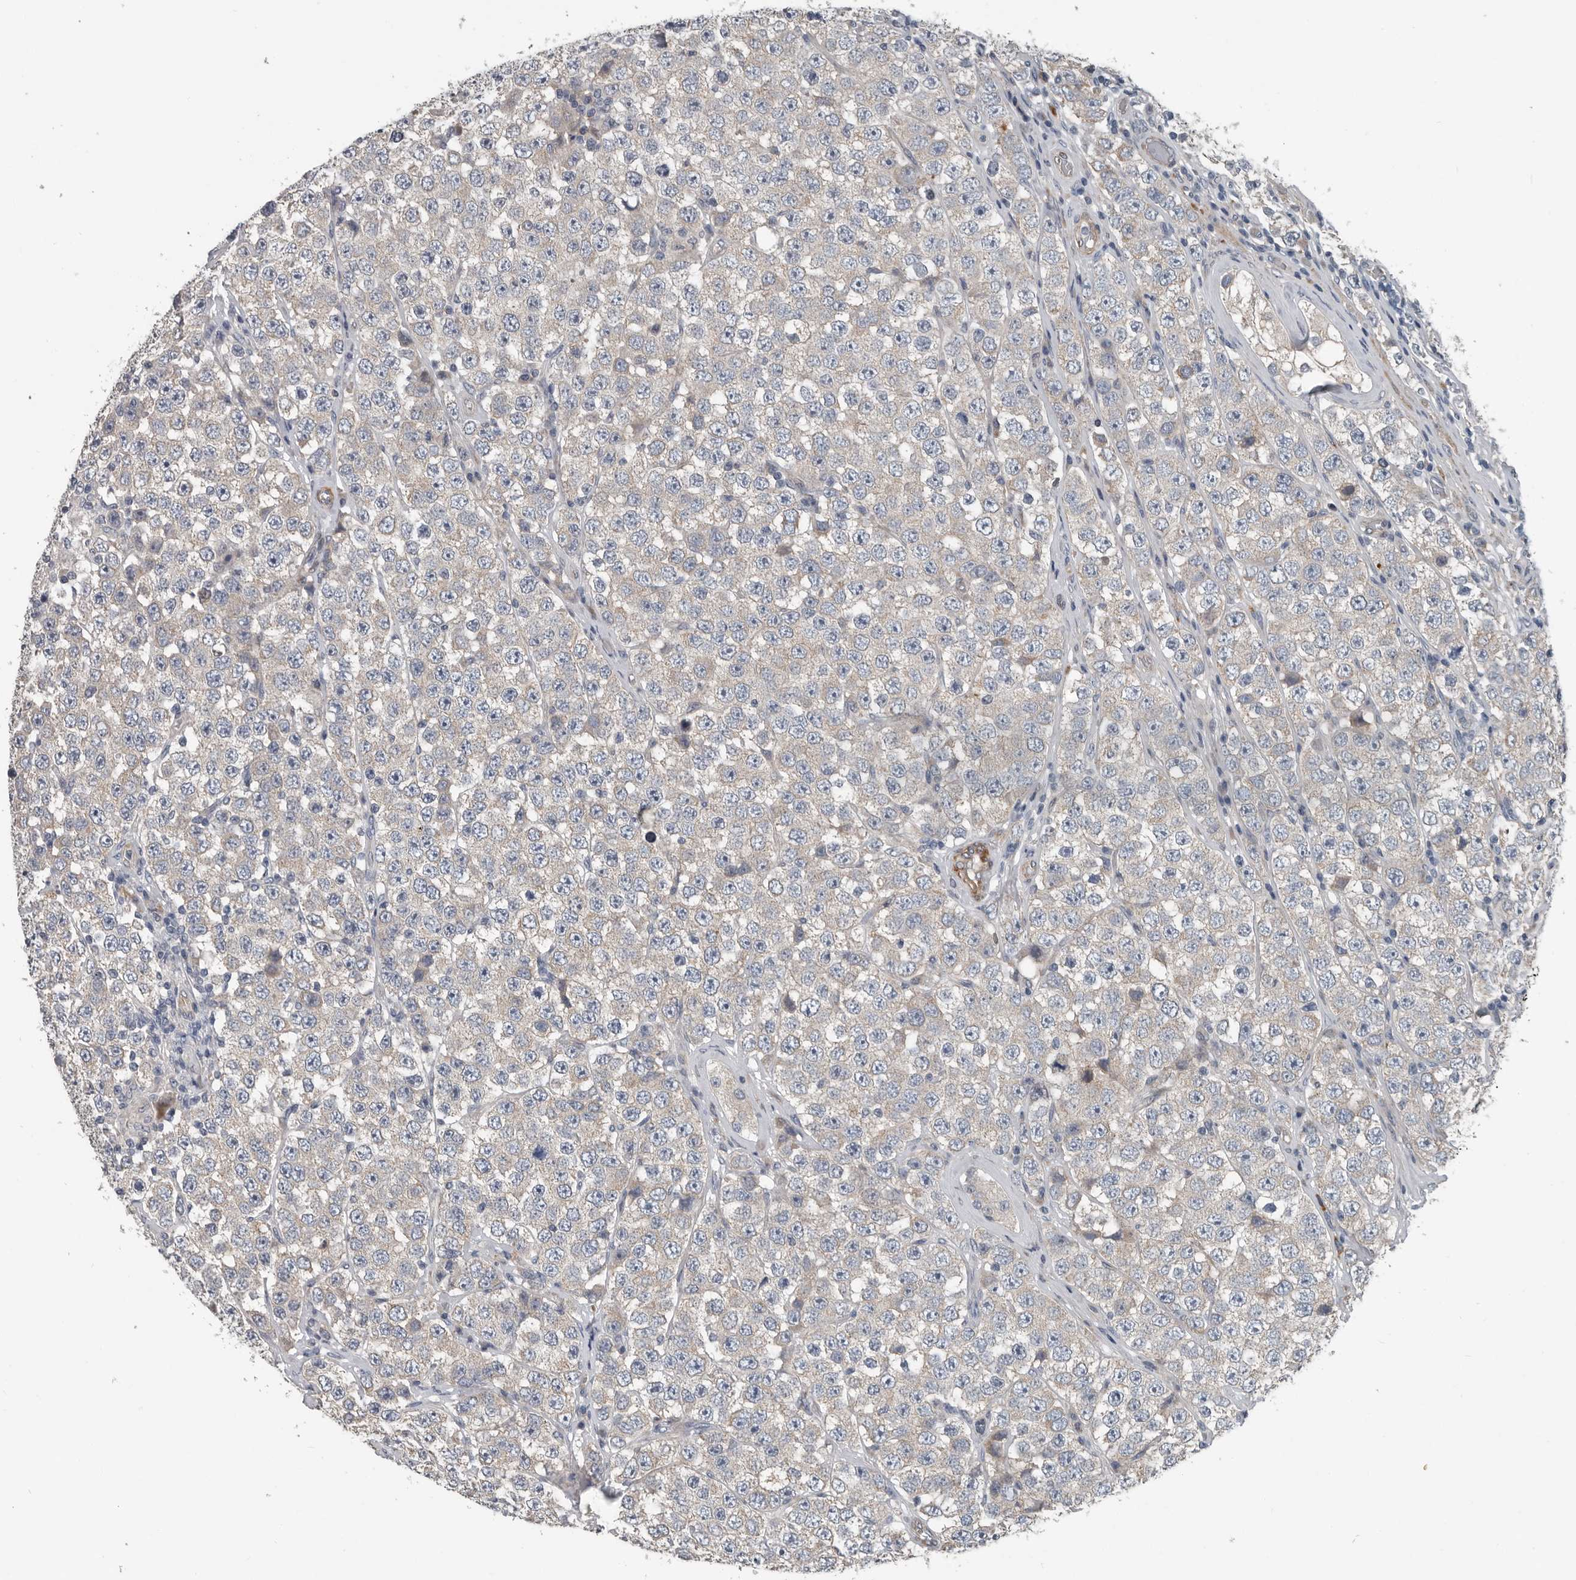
{"staining": {"intensity": "negative", "quantity": "none", "location": "none"}, "tissue": "testis cancer", "cell_type": "Tumor cells", "image_type": "cancer", "snomed": [{"axis": "morphology", "description": "Seminoma, NOS"}, {"axis": "topography", "description": "Testis"}], "caption": "High power microscopy image of an IHC photomicrograph of testis seminoma, revealing no significant expression in tumor cells. (DAB (3,3'-diaminobenzidine) IHC visualized using brightfield microscopy, high magnification).", "gene": "DPY19L4", "patient": {"sex": "male", "age": 28}}